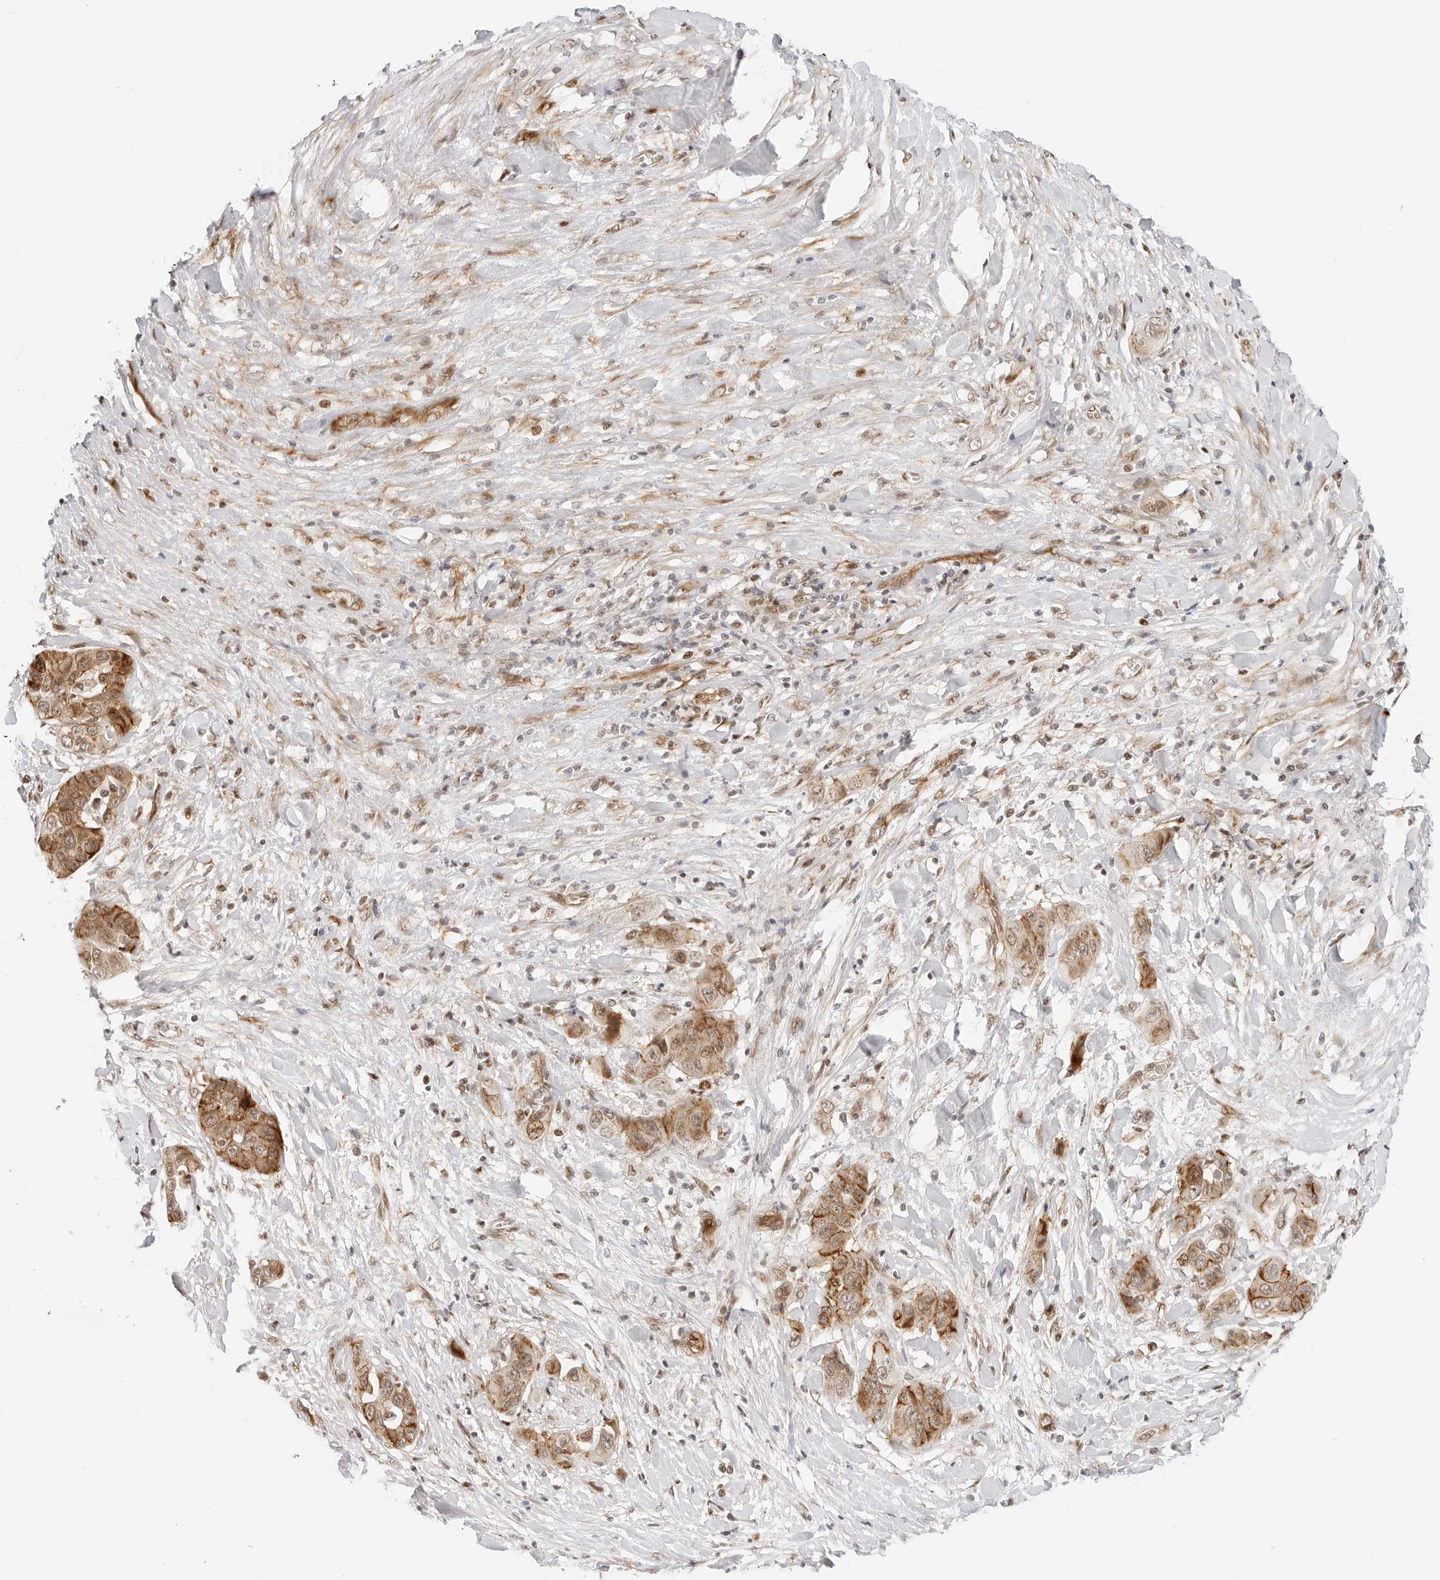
{"staining": {"intensity": "strong", "quantity": ">75%", "location": "cytoplasmic/membranous"}, "tissue": "liver cancer", "cell_type": "Tumor cells", "image_type": "cancer", "snomed": [{"axis": "morphology", "description": "Cholangiocarcinoma"}, {"axis": "topography", "description": "Liver"}], "caption": "A histopathology image of liver cholangiocarcinoma stained for a protein displays strong cytoplasmic/membranous brown staining in tumor cells.", "gene": "ZNF613", "patient": {"sex": "female", "age": 52}}